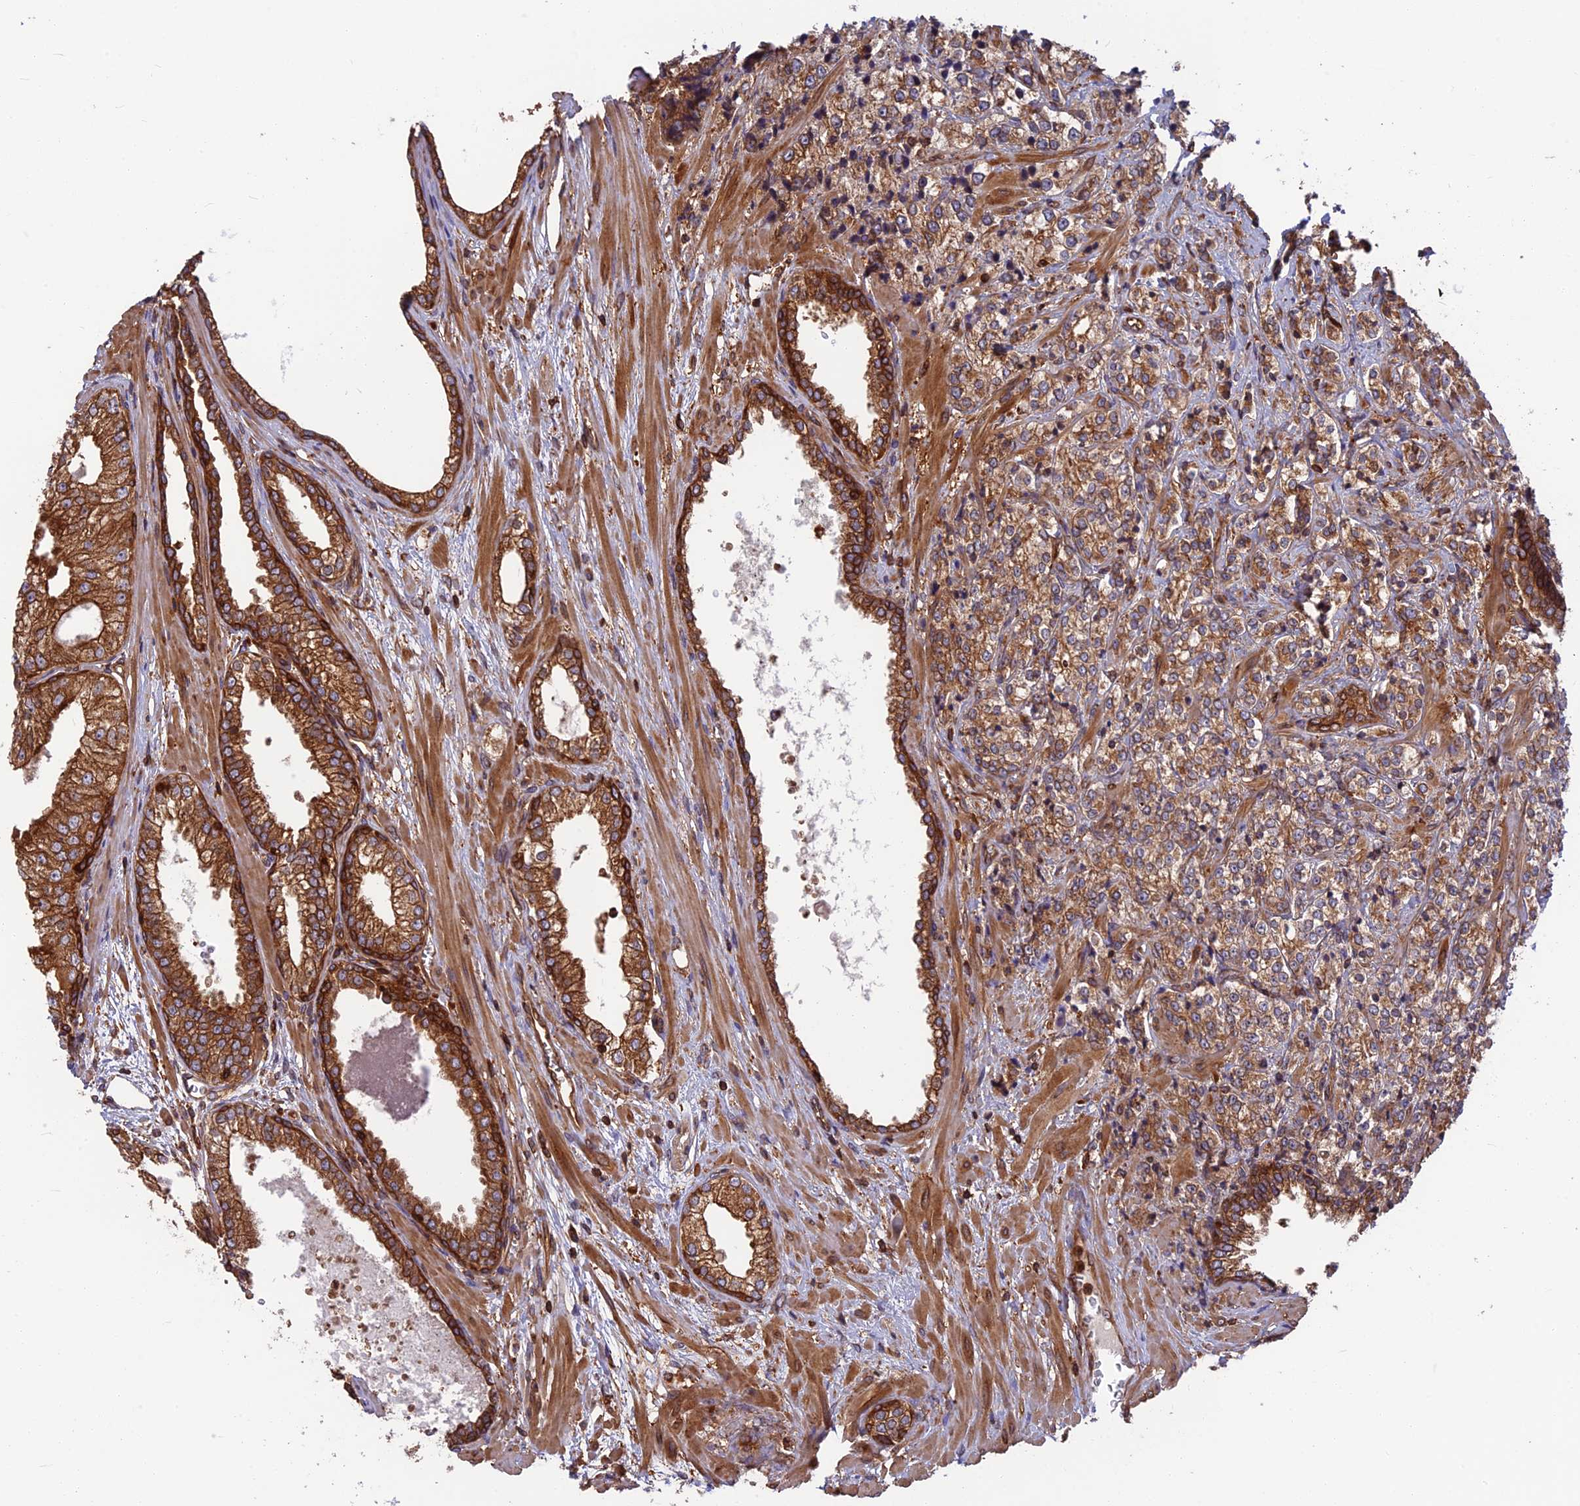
{"staining": {"intensity": "moderate", "quantity": ">75%", "location": "cytoplasmic/membranous"}, "tissue": "prostate cancer", "cell_type": "Tumor cells", "image_type": "cancer", "snomed": [{"axis": "morphology", "description": "Adenocarcinoma, High grade"}, {"axis": "topography", "description": "Prostate"}], "caption": "Moderate cytoplasmic/membranous expression for a protein is identified in about >75% of tumor cells of high-grade adenocarcinoma (prostate) using immunohistochemistry (IHC).", "gene": "WDR1", "patient": {"sex": "male", "age": 69}}